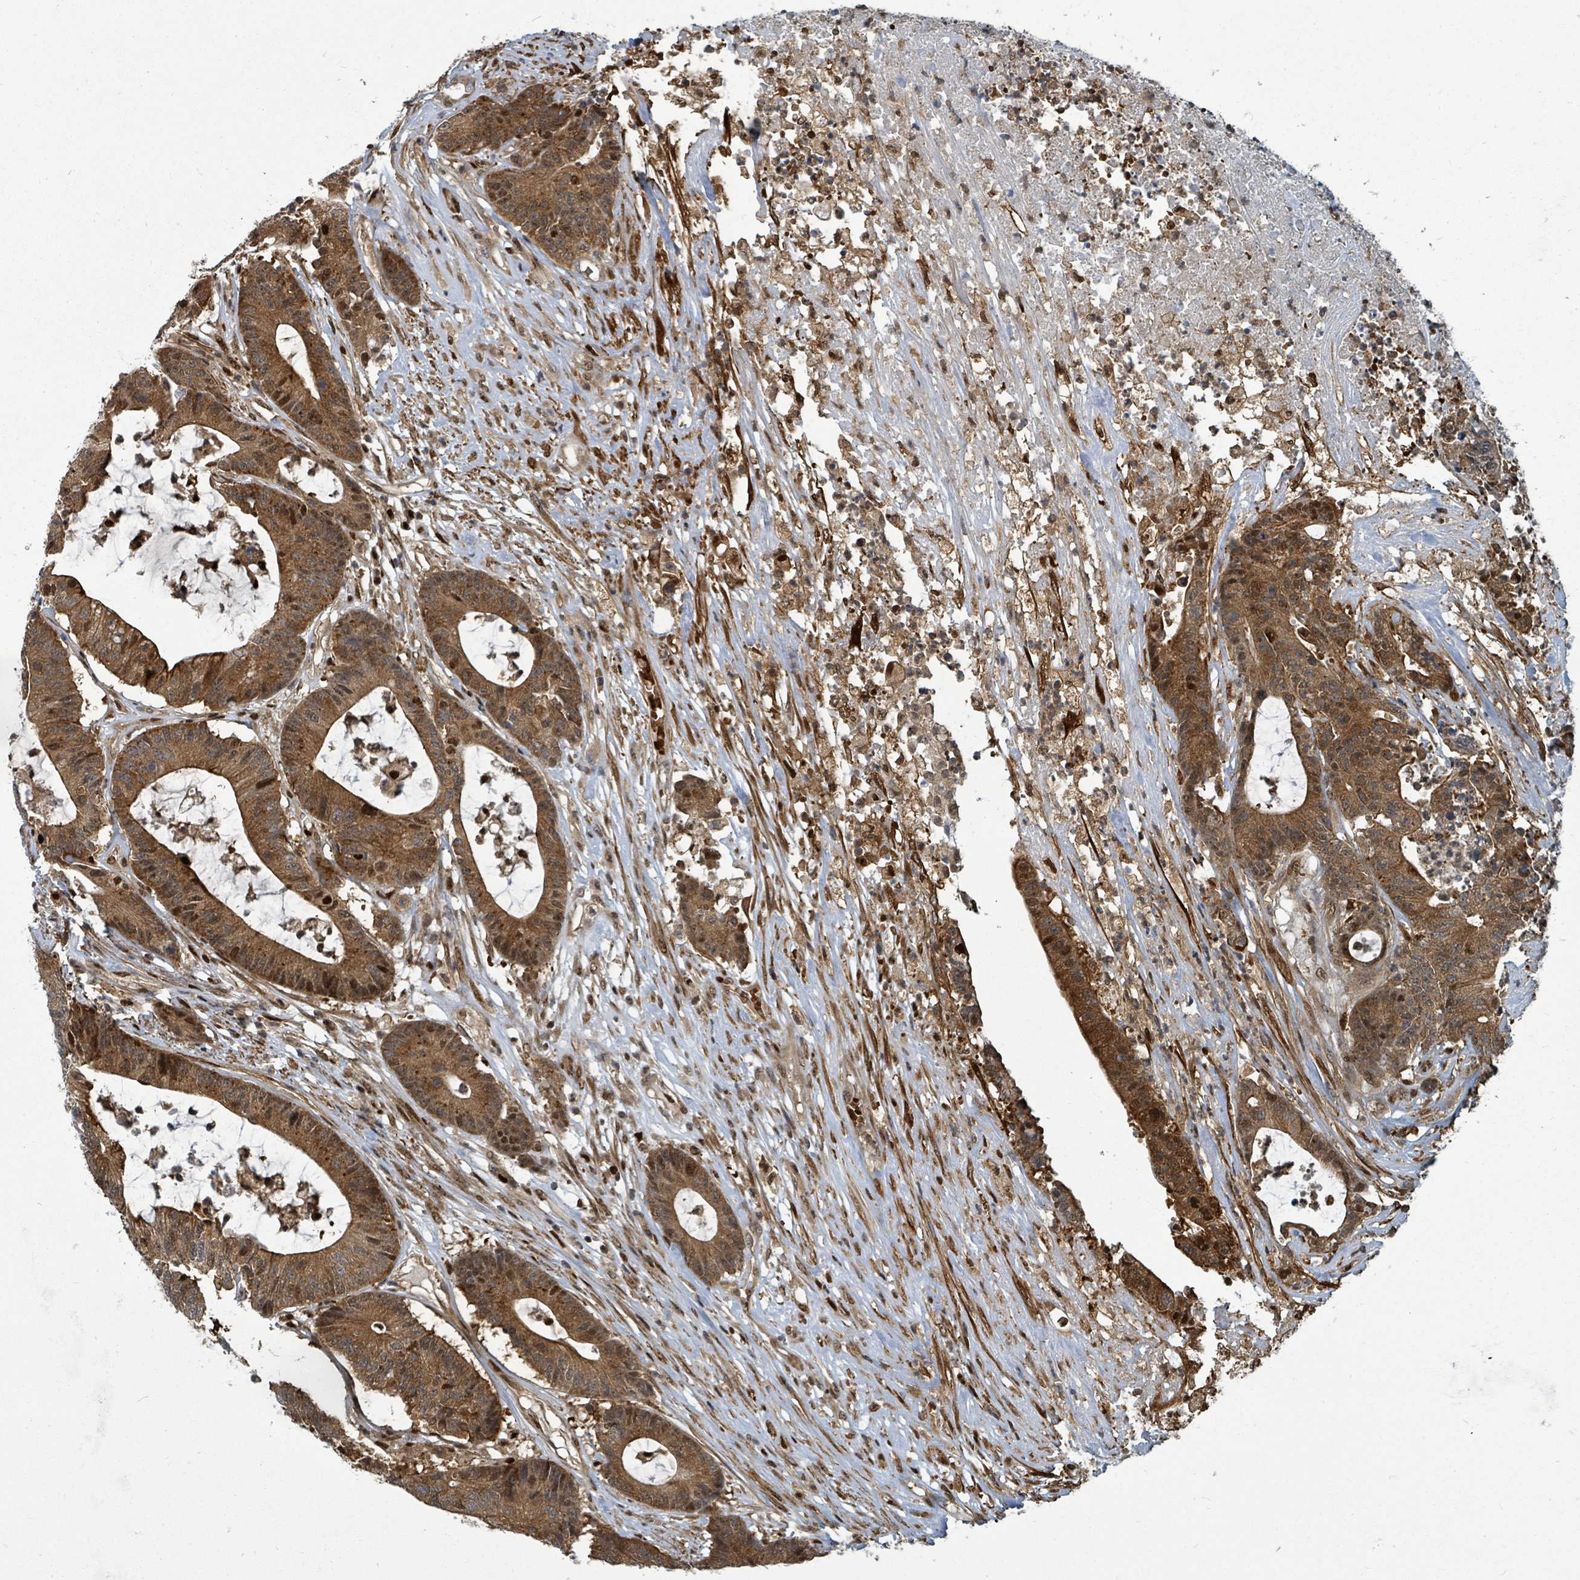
{"staining": {"intensity": "strong", "quantity": ">75%", "location": "cytoplasmic/membranous,nuclear"}, "tissue": "colorectal cancer", "cell_type": "Tumor cells", "image_type": "cancer", "snomed": [{"axis": "morphology", "description": "Adenocarcinoma, NOS"}, {"axis": "topography", "description": "Colon"}], "caption": "This is an image of immunohistochemistry (IHC) staining of colorectal cancer, which shows strong expression in the cytoplasmic/membranous and nuclear of tumor cells.", "gene": "TRDMT1", "patient": {"sex": "female", "age": 84}}